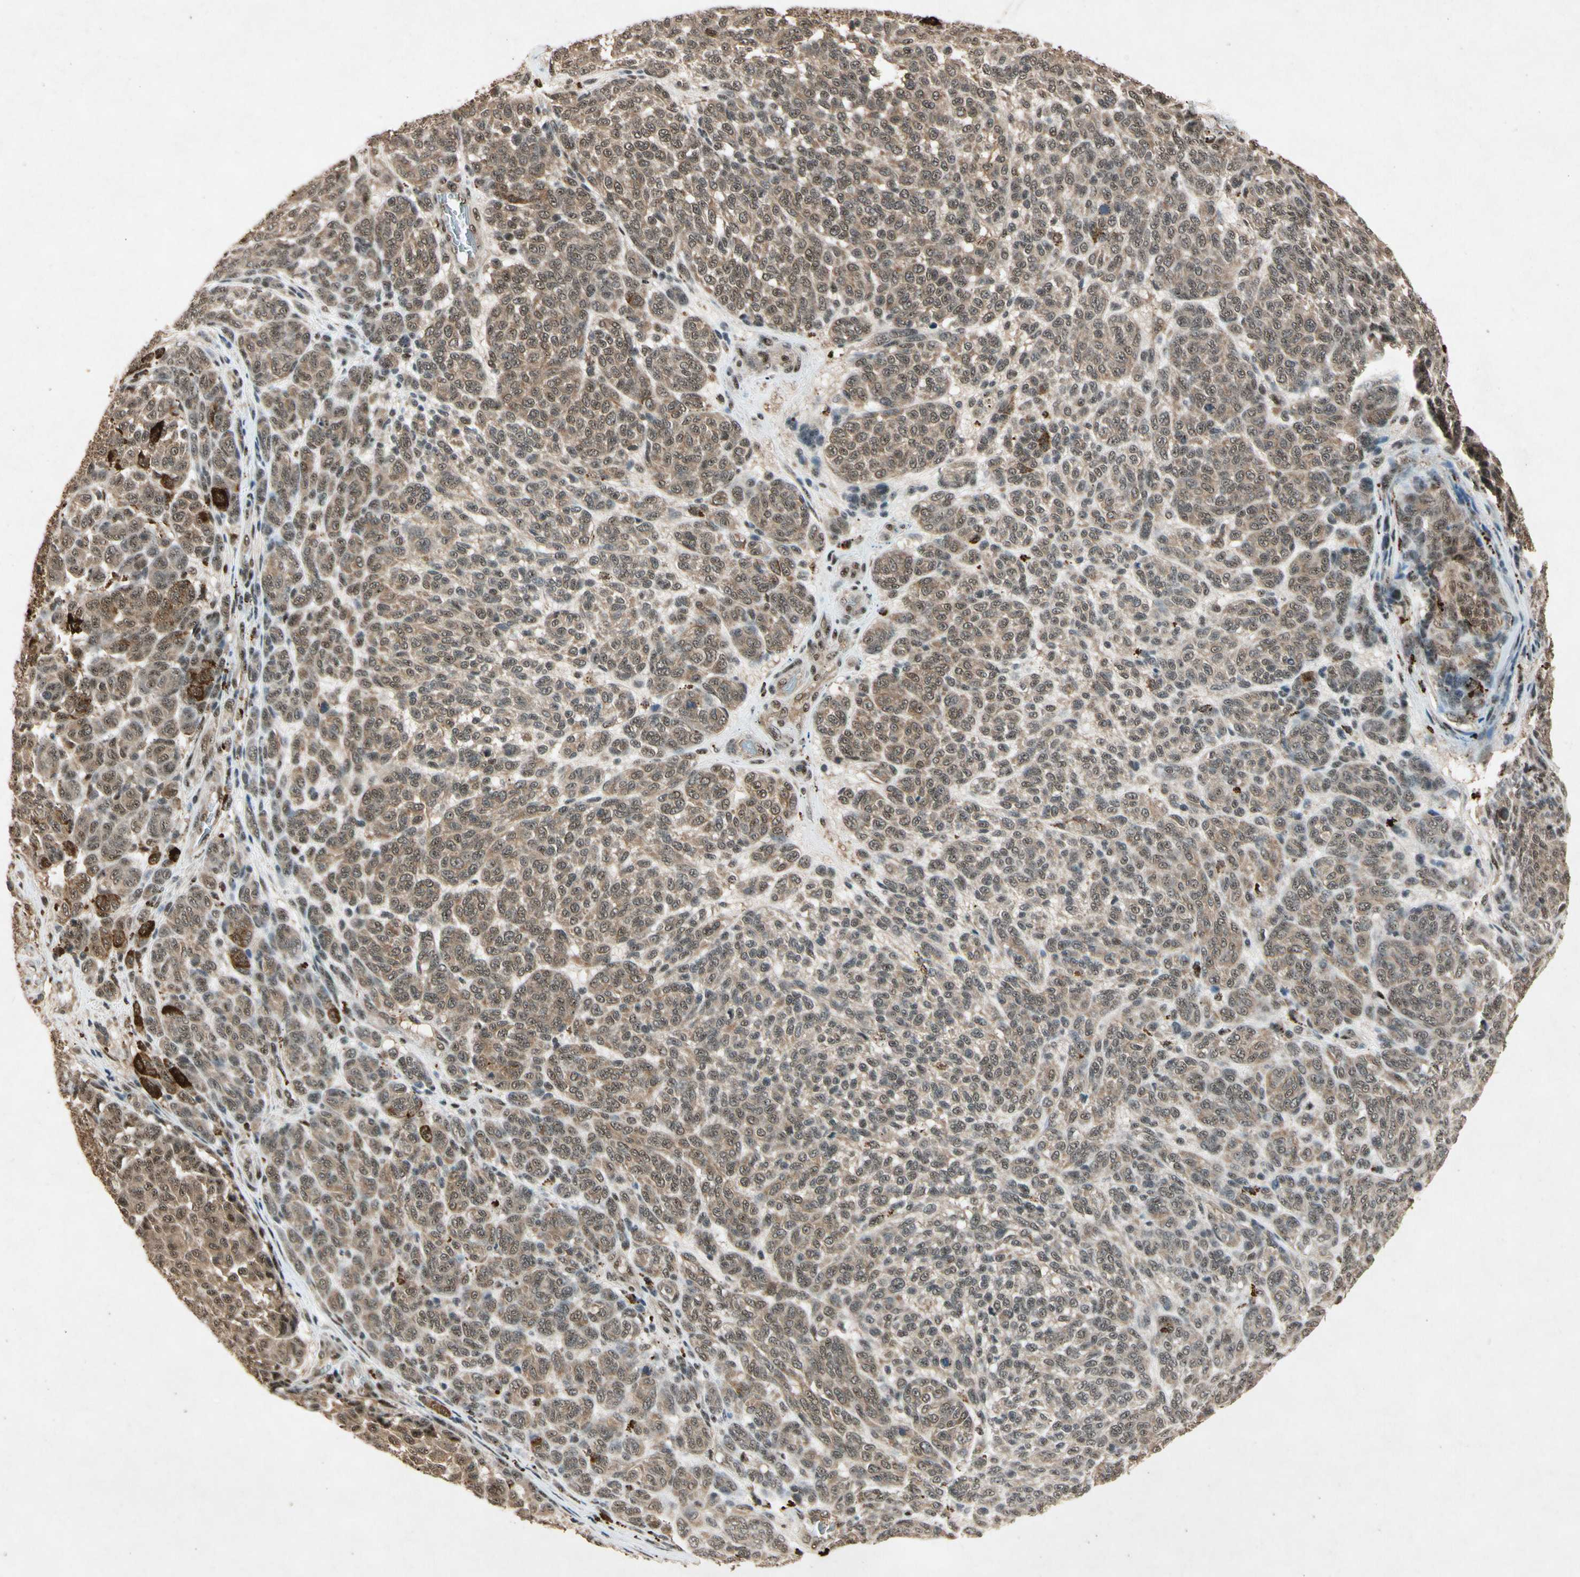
{"staining": {"intensity": "moderate", "quantity": ">75%", "location": "cytoplasmic/membranous,nuclear"}, "tissue": "melanoma", "cell_type": "Tumor cells", "image_type": "cancer", "snomed": [{"axis": "morphology", "description": "Malignant melanoma, NOS"}, {"axis": "topography", "description": "Skin"}], "caption": "Melanoma stained with DAB immunohistochemistry (IHC) exhibits medium levels of moderate cytoplasmic/membranous and nuclear staining in approximately >75% of tumor cells.", "gene": "PML", "patient": {"sex": "male", "age": 59}}